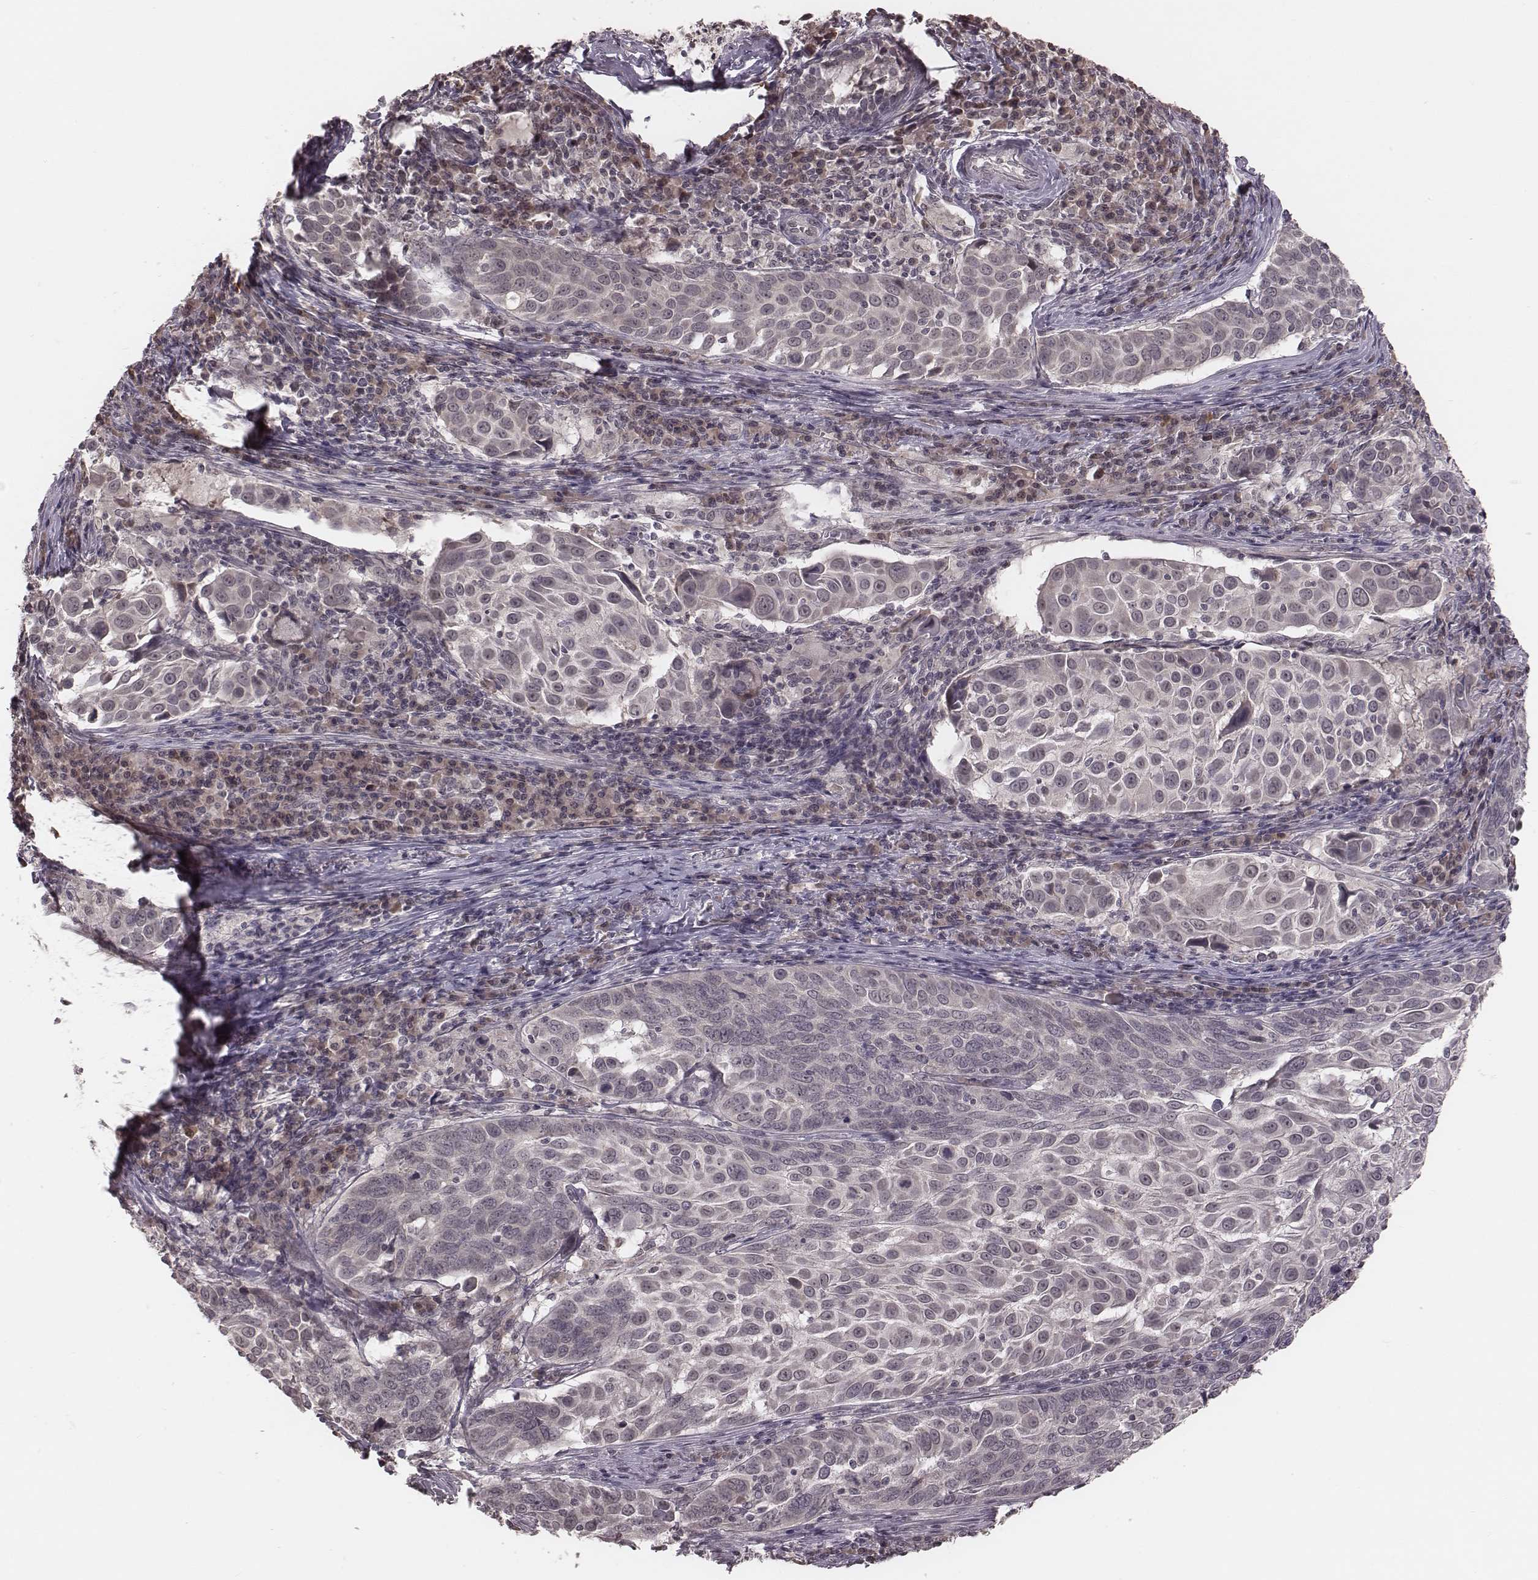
{"staining": {"intensity": "negative", "quantity": "none", "location": "none"}, "tissue": "lung cancer", "cell_type": "Tumor cells", "image_type": "cancer", "snomed": [{"axis": "morphology", "description": "Squamous cell carcinoma, NOS"}, {"axis": "topography", "description": "Lung"}], "caption": "Immunohistochemistry photomicrograph of neoplastic tissue: lung squamous cell carcinoma stained with DAB shows no significant protein staining in tumor cells.", "gene": "IL5", "patient": {"sex": "male", "age": 57}}